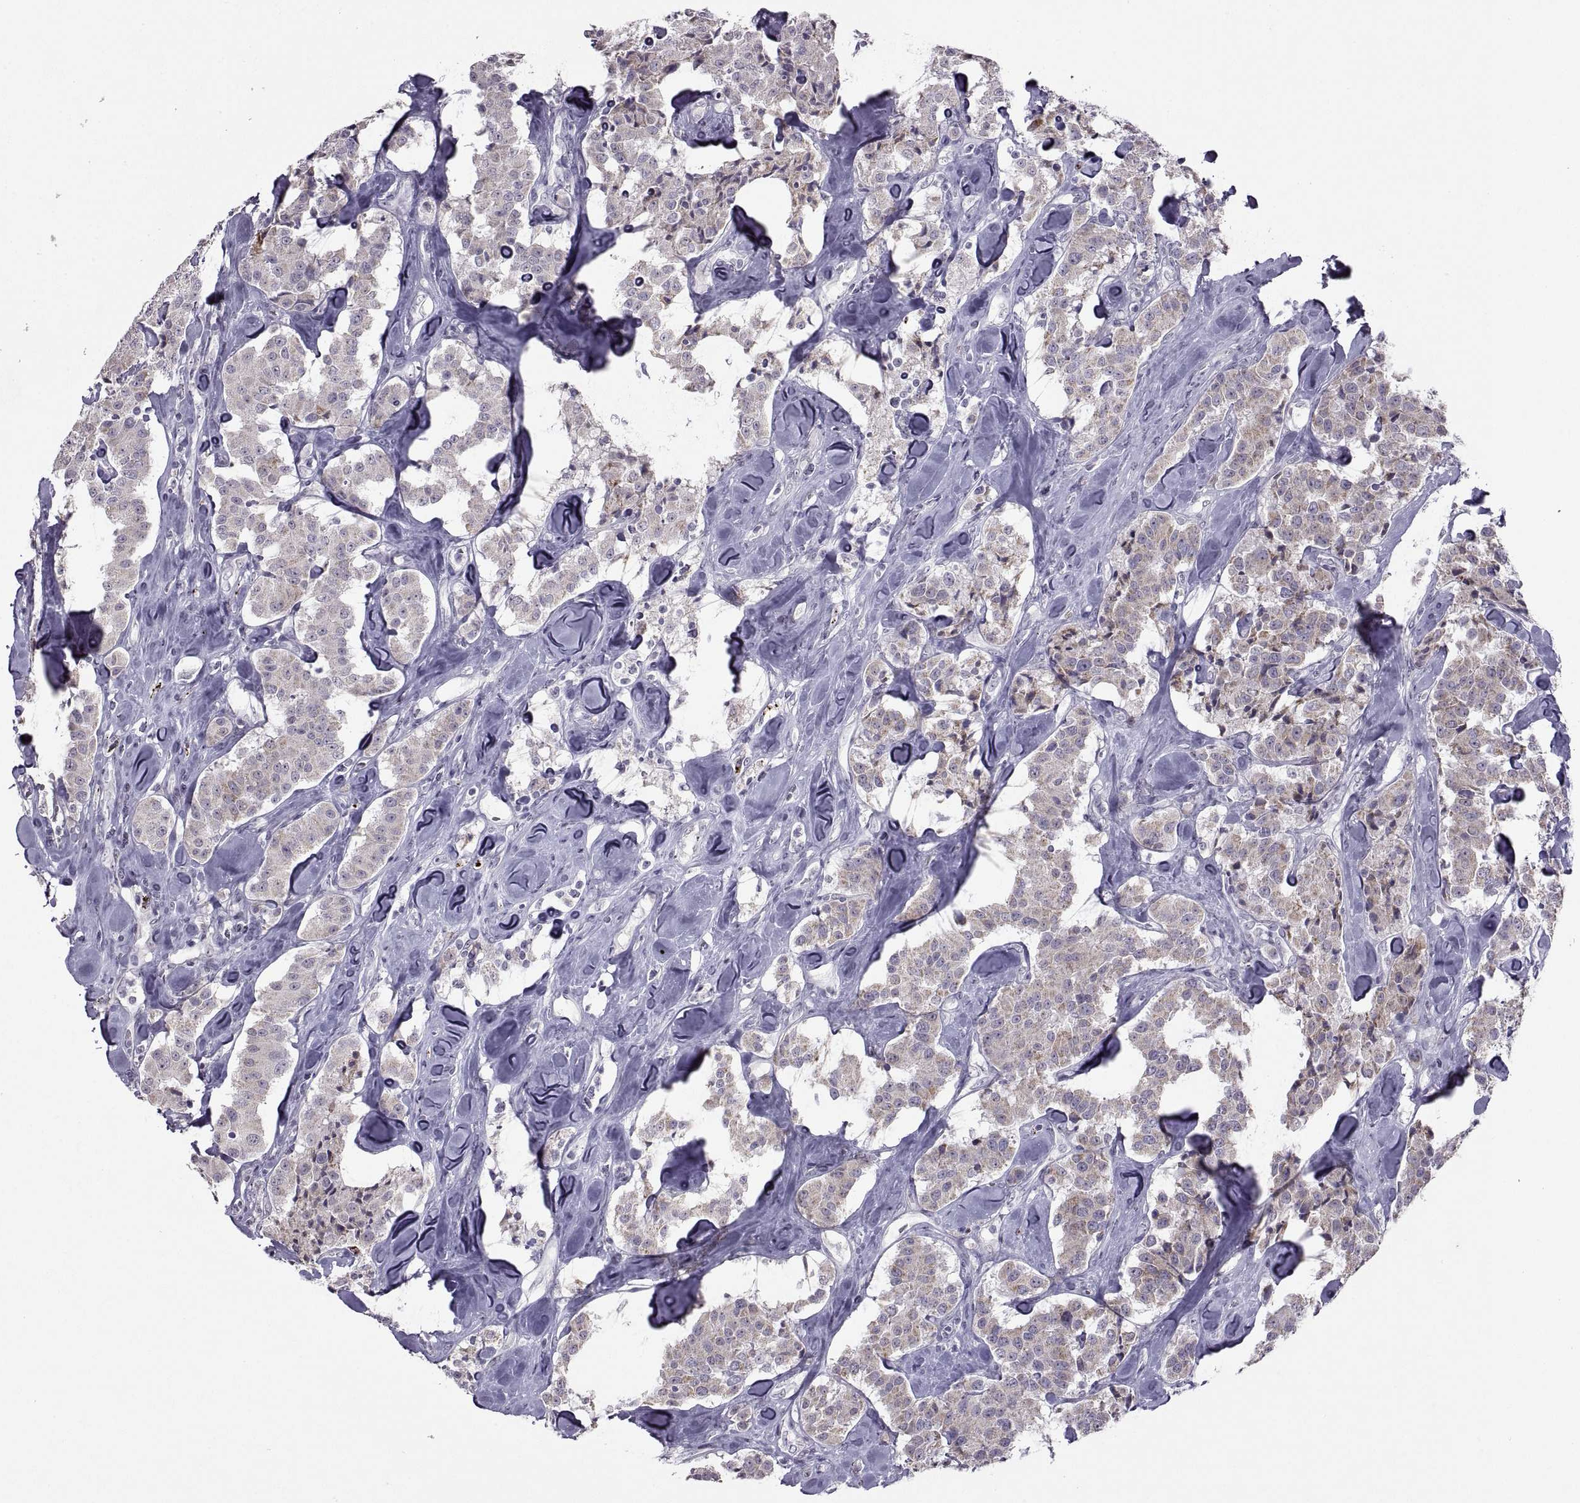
{"staining": {"intensity": "weak", "quantity": "25%-75%", "location": "cytoplasmic/membranous"}, "tissue": "carcinoid", "cell_type": "Tumor cells", "image_type": "cancer", "snomed": [{"axis": "morphology", "description": "Carcinoid, malignant, NOS"}, {"axis": "topography", "description": "Pancreas"}], "caption": "DAB (3,3'-diaminobenzidine) immunohistochemical staining of malignant carcinoid shows weak cytoplasmic/membranous protein positivity in about 25%-75% of tumor cells.", "gene": "ASIC2", "patient": {"sex": "male", "age": 41}}